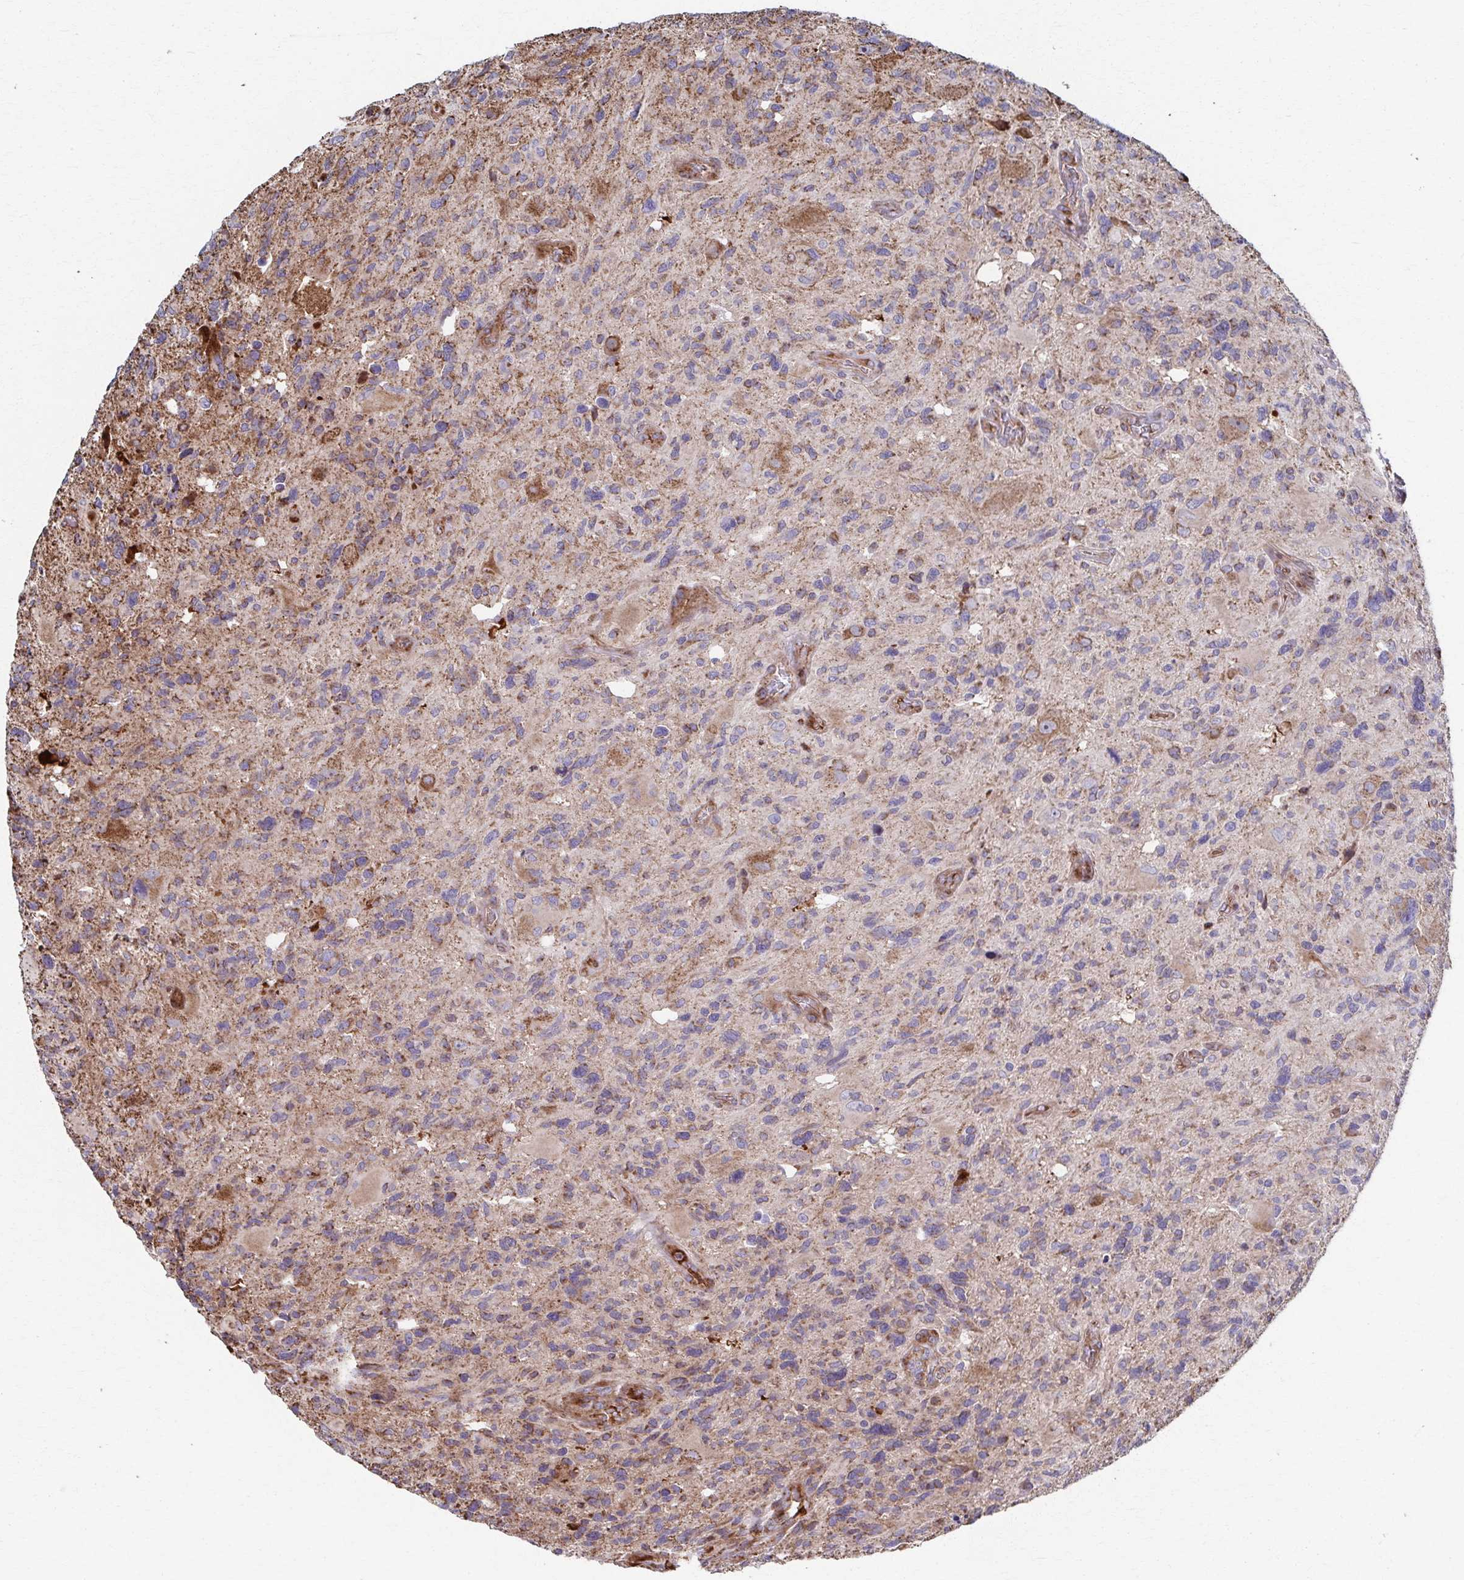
{"staining": {"intensity": "weak", "quantity": "<25%", "location": "cytoplasmic/membranous"}, "tissue": "glioma", "cell_type": "Tumor cells", "image_type": "cancer", "snomed": [{"axis": "morphology", "description": "Glioma, malignant, High grade"}, {"axis": "topography", "description": "Brain"}], "caption": "There is no significant expression in tumor cells of glioma.", "gene": "SAT1", "patient": {"sex": "male", "age": 49}}